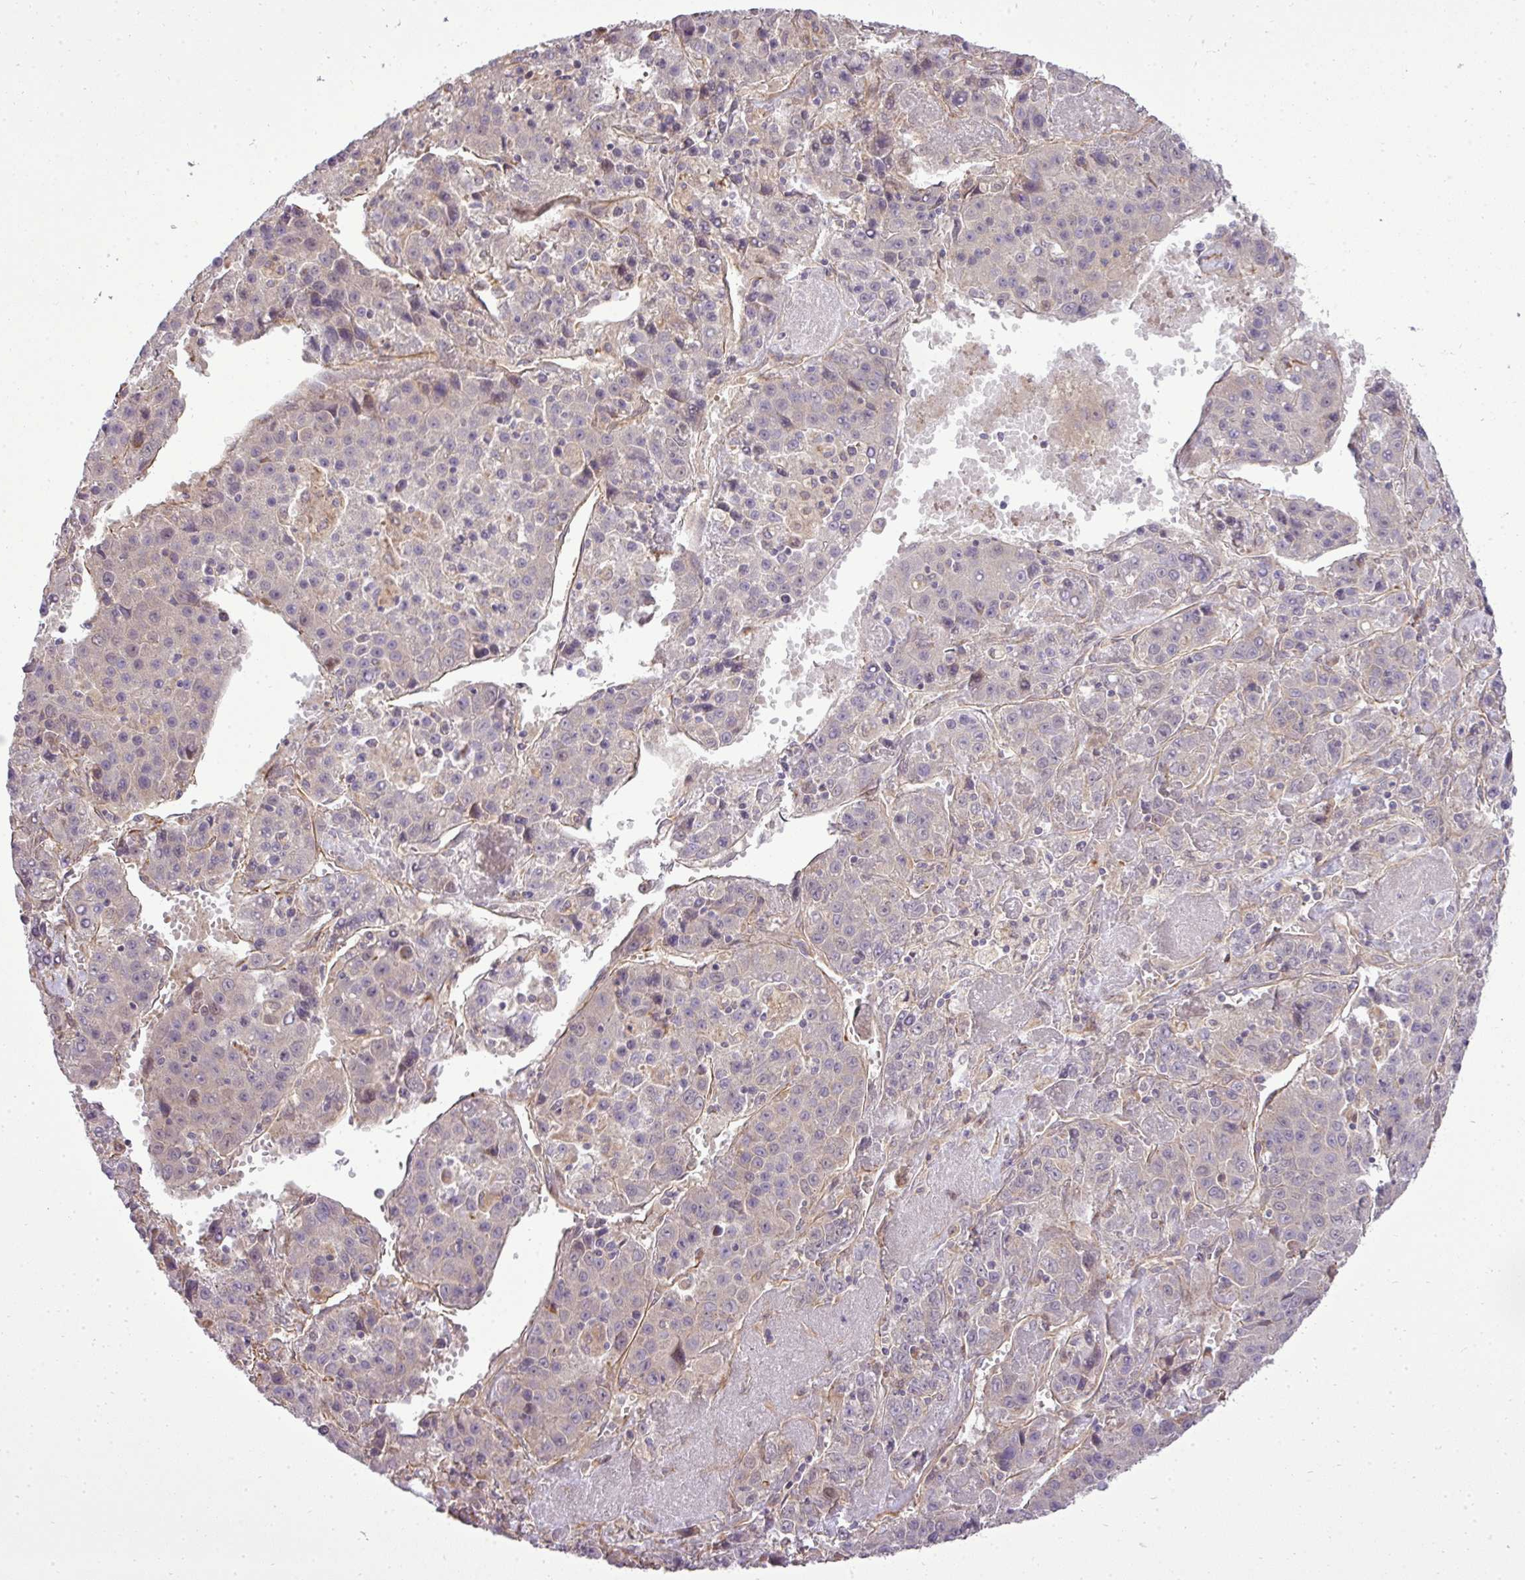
{"staining": {"intensity": "weak", "quantity": "<25%", "location": "cytoplasmic/membranous"}, "tissue": "liver cancer", "cell_type": "Tumor cells", "image_type": "cancer", "snomed": [{"axis": "morphology", "description": "Carcinoma, Hepatocellular, NOS"}, {"axis": "topography", "description": "Liver"}], "caption": "Liver hepatocellular carcinoma stained for a protein using immunohistochemistry (IHC) demonstrates no expression tumor cells.", "gene": "PDRG1", "patient": {"sex": "female", "age": 53}}